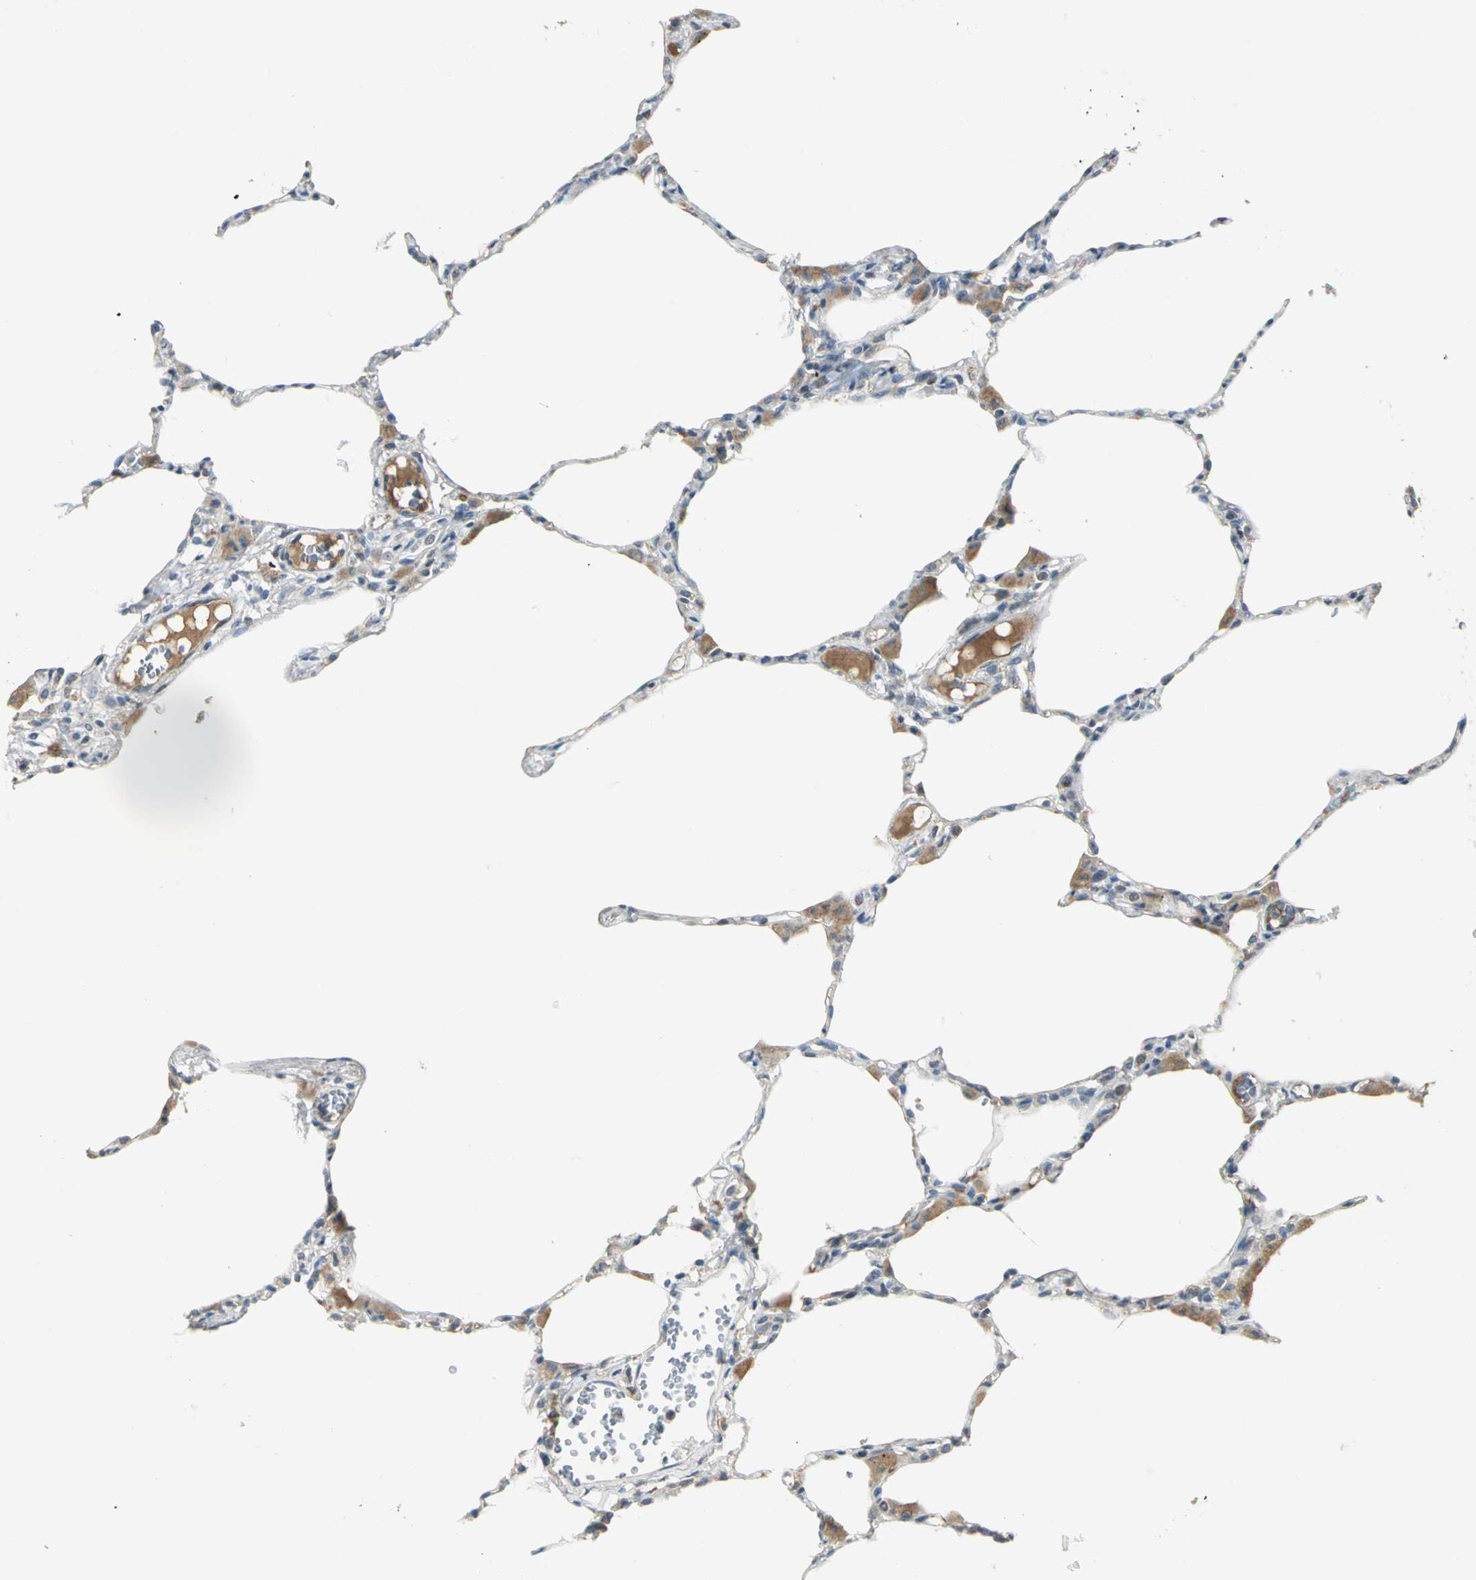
{"staining": {"intensity": "weak", "quantity": "<25%", "location": "cytoplasmic/membranous"}, "tissue": "lung", "cell_type": "Alveolar cells", "image_type": "normal", "snomed": [{"axis": "morphology", "description": "Normal tissue, NOS"}, {"axis": "topography", "description": "Lung"}], "caption": "A high-resolution photomicrograph shows immunohistochemistry (IHC) staining of normal lung, which displays no significant positivity in alveolar cells.", "gene": "PROC", "patient": {"sex": "female", "age": 49}}